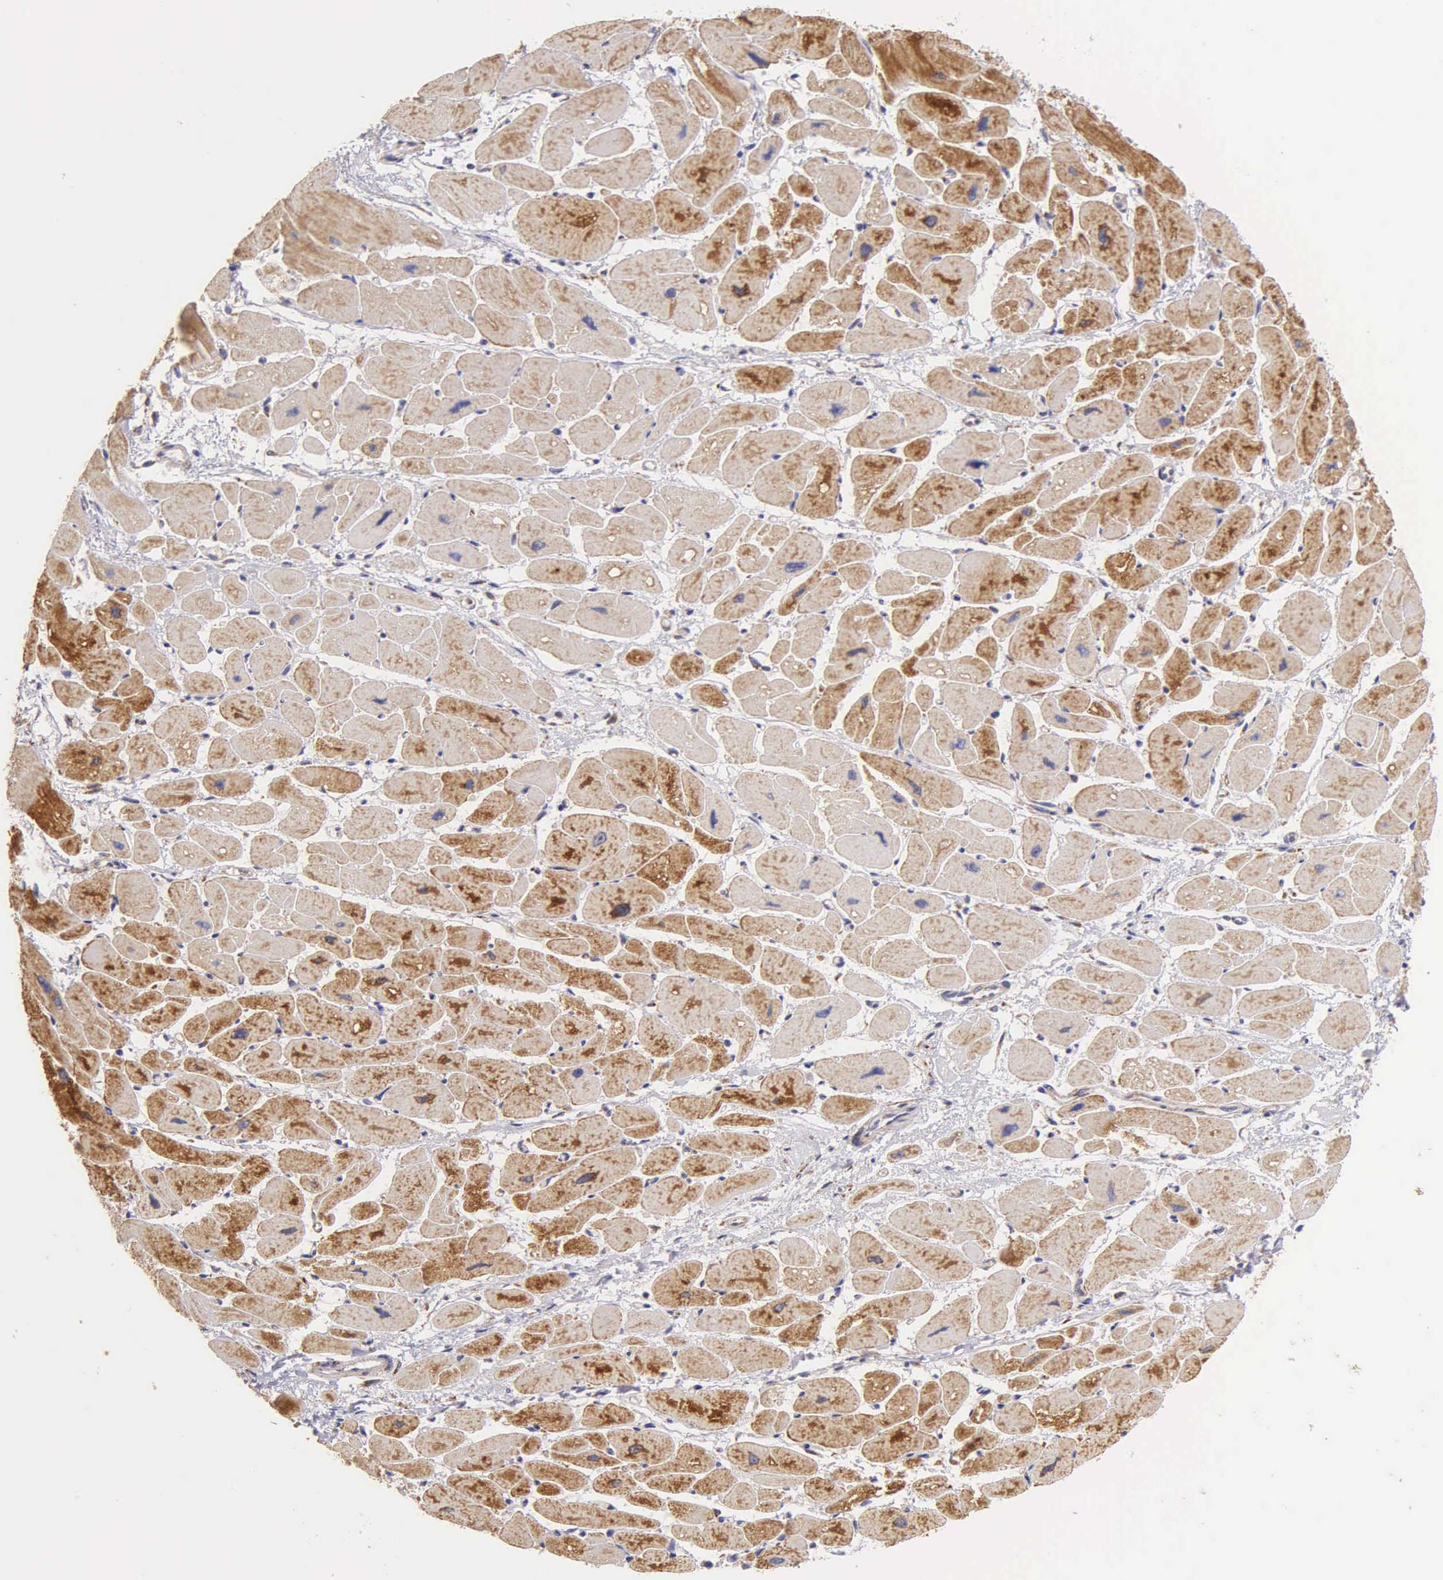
{"staining": {"intensity": "weak", "quantity": "25%-75%", "location": "cytoplasmic/membranous"}, "tissue": "heart muscle", "cell_type": "Cardiomyocytes", "image_type": "normal", "snomed": [{"axis": "morphology", "description": "Normal tissue, NOS"}, {"axis": "topography", "description": "Heart"}], "caption": "Human heart muscle stained with a brown dye displays weak cytoplasmic/membranous positive positivity in about 25%-75% of cardiomyocytes.", "gene": "ESR1", "patient": {"sex": "female", "age": 54}}